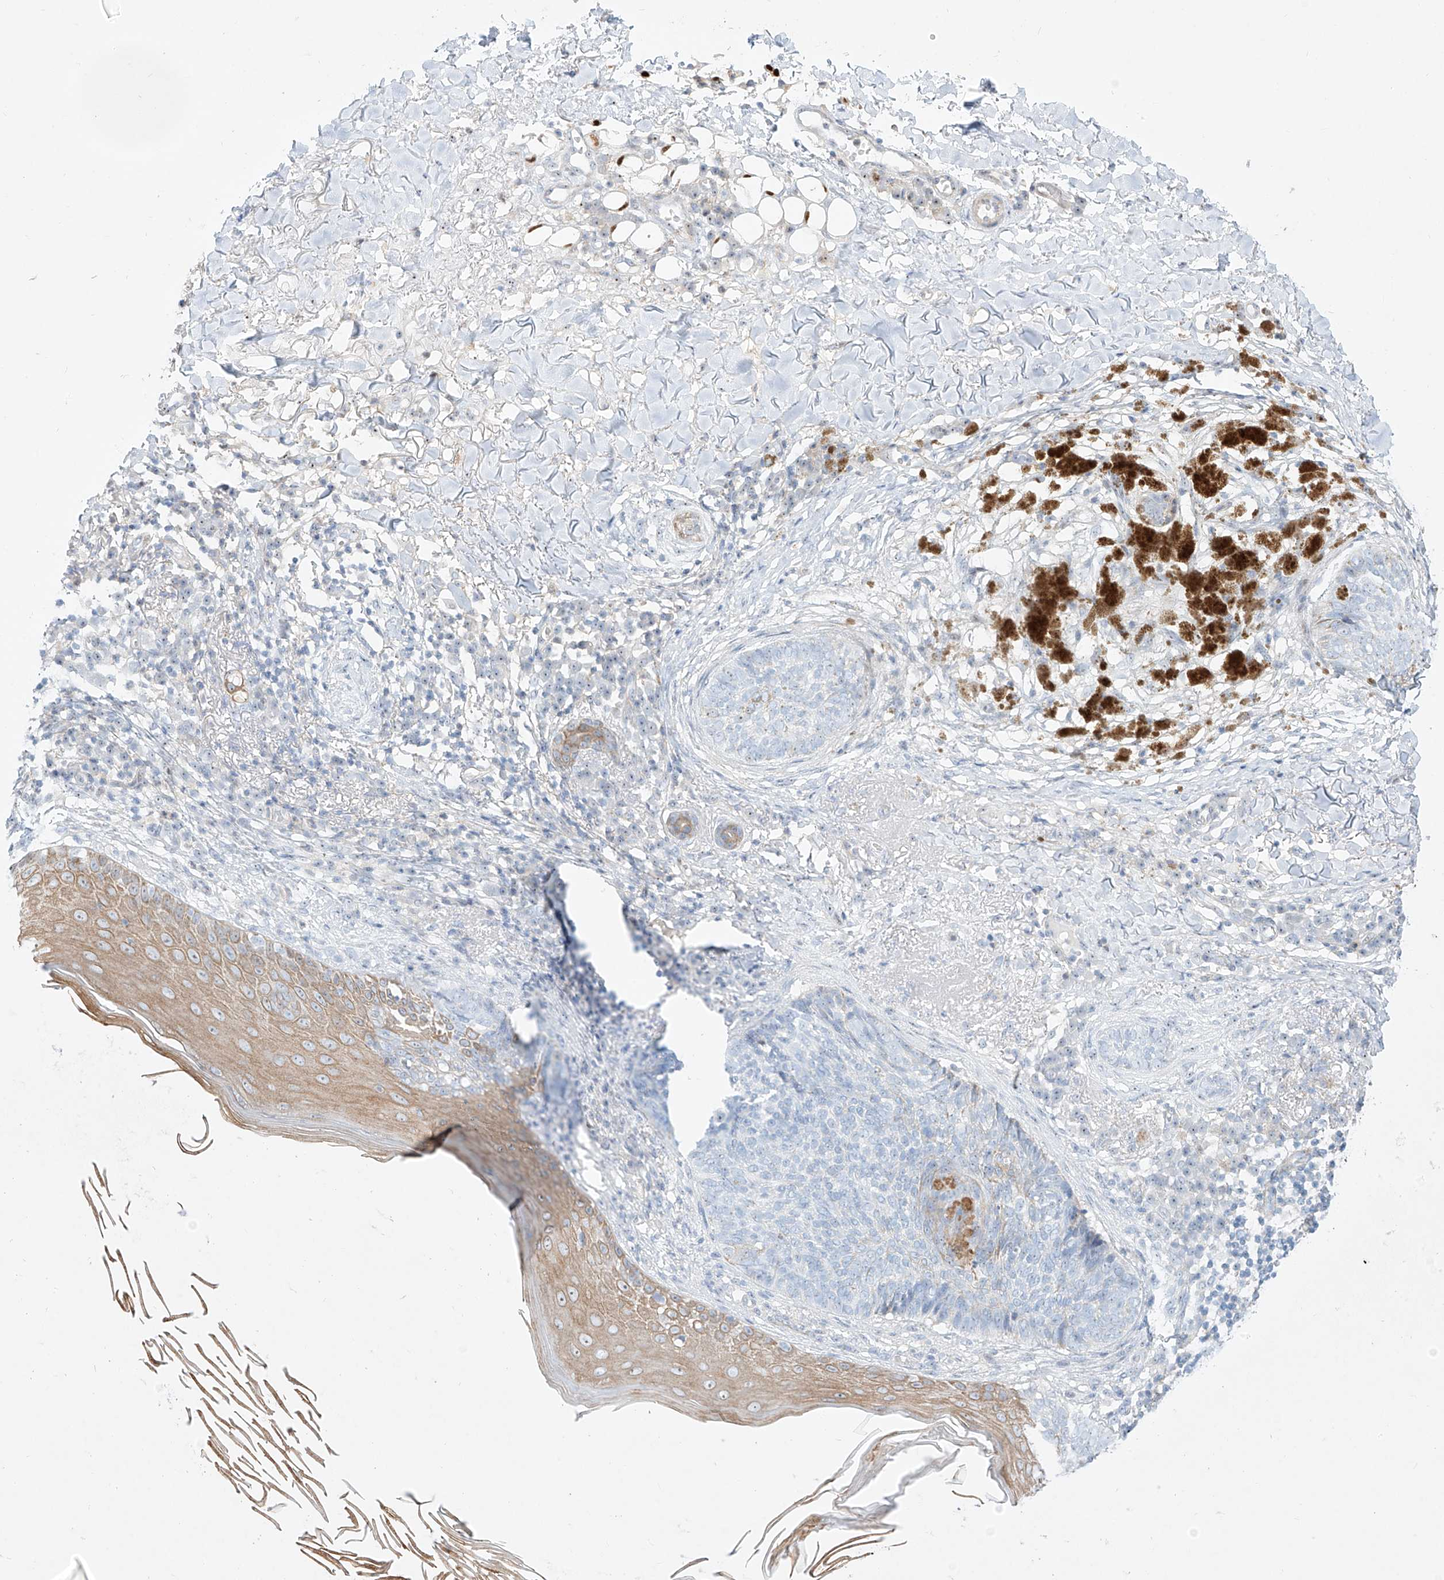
{"staining": {"intensity": "weak", "quantity": "<25%", "location": "cytoplasmic/membranous"}, "tissue": "skin cancer", "cell_type": "Tumor cells", "image_type": "cancer", "snomed": [{"axis": "morphology", "description": "Basal cell carcinoma"}, {"axis": "topography", "description": "Skin"}], "caption": "The immunohistochemistry (IHC) histopathology image has no significant expression in tumor cells of skin cancer (basal cell carcinoma) tissue.", "gene": "SNU13", "patient": {"sex": "male", "age": 85}}